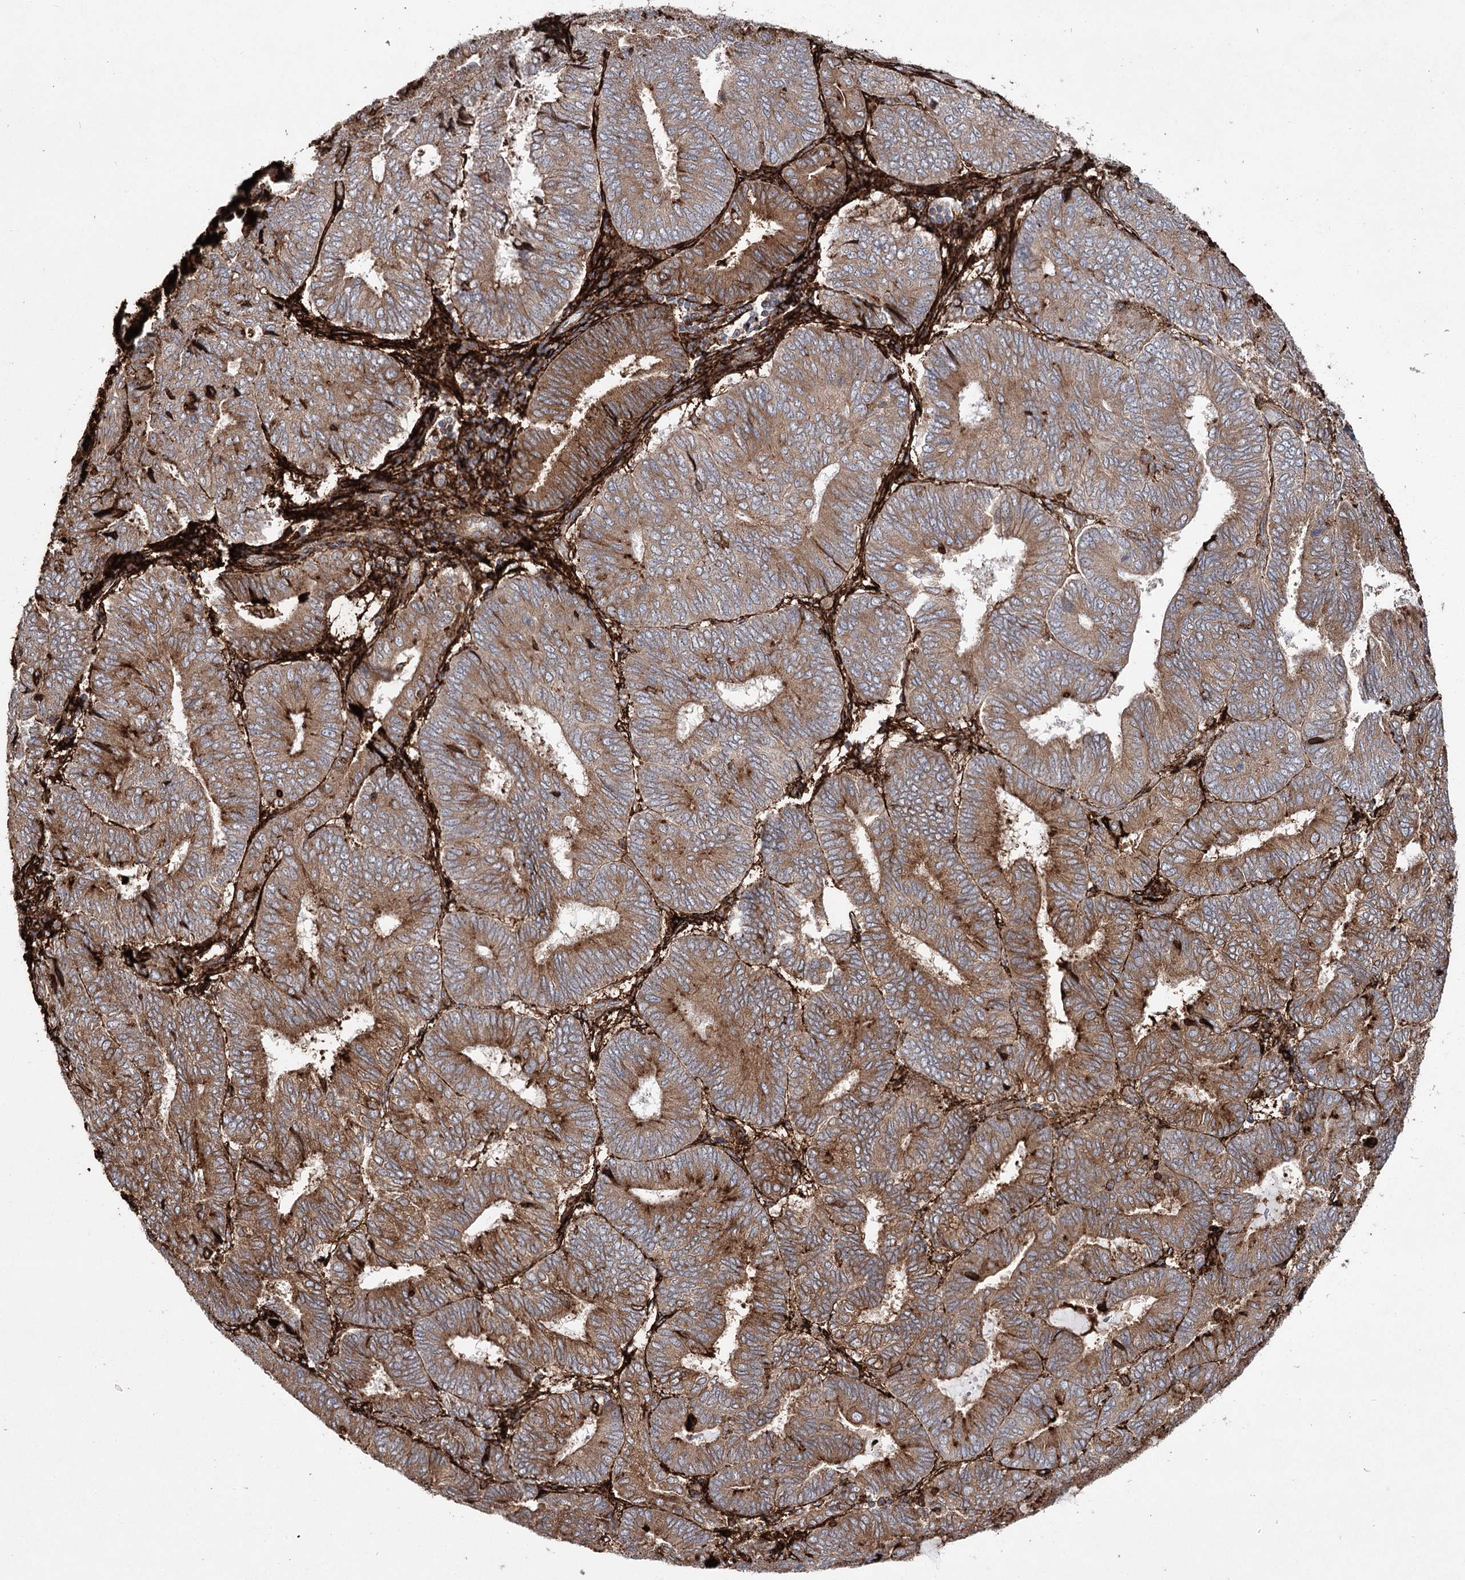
{"staining": {"intensity": "moderate", "quantity": ">75%", "location": "cytoplasmic/membranous"}, "tissue": "endometrial cancer", "cell_type": "Tumor cells", "image_type": "cancer", "snomed": [{"axis": "morphology", "description": "Adenocarcinoma, NOS"}, {"axis": "topography", "description": "Endometrium"}], "caption": "A medium amount of moderate cytoplasmic/membranous positivity is identified in approximately >75% of tumor cells in endometrial cancer (adenocarcinoma) tissue.", "gene": "DCUN1D4", "patient": {"sex": "female", "age": 81}}